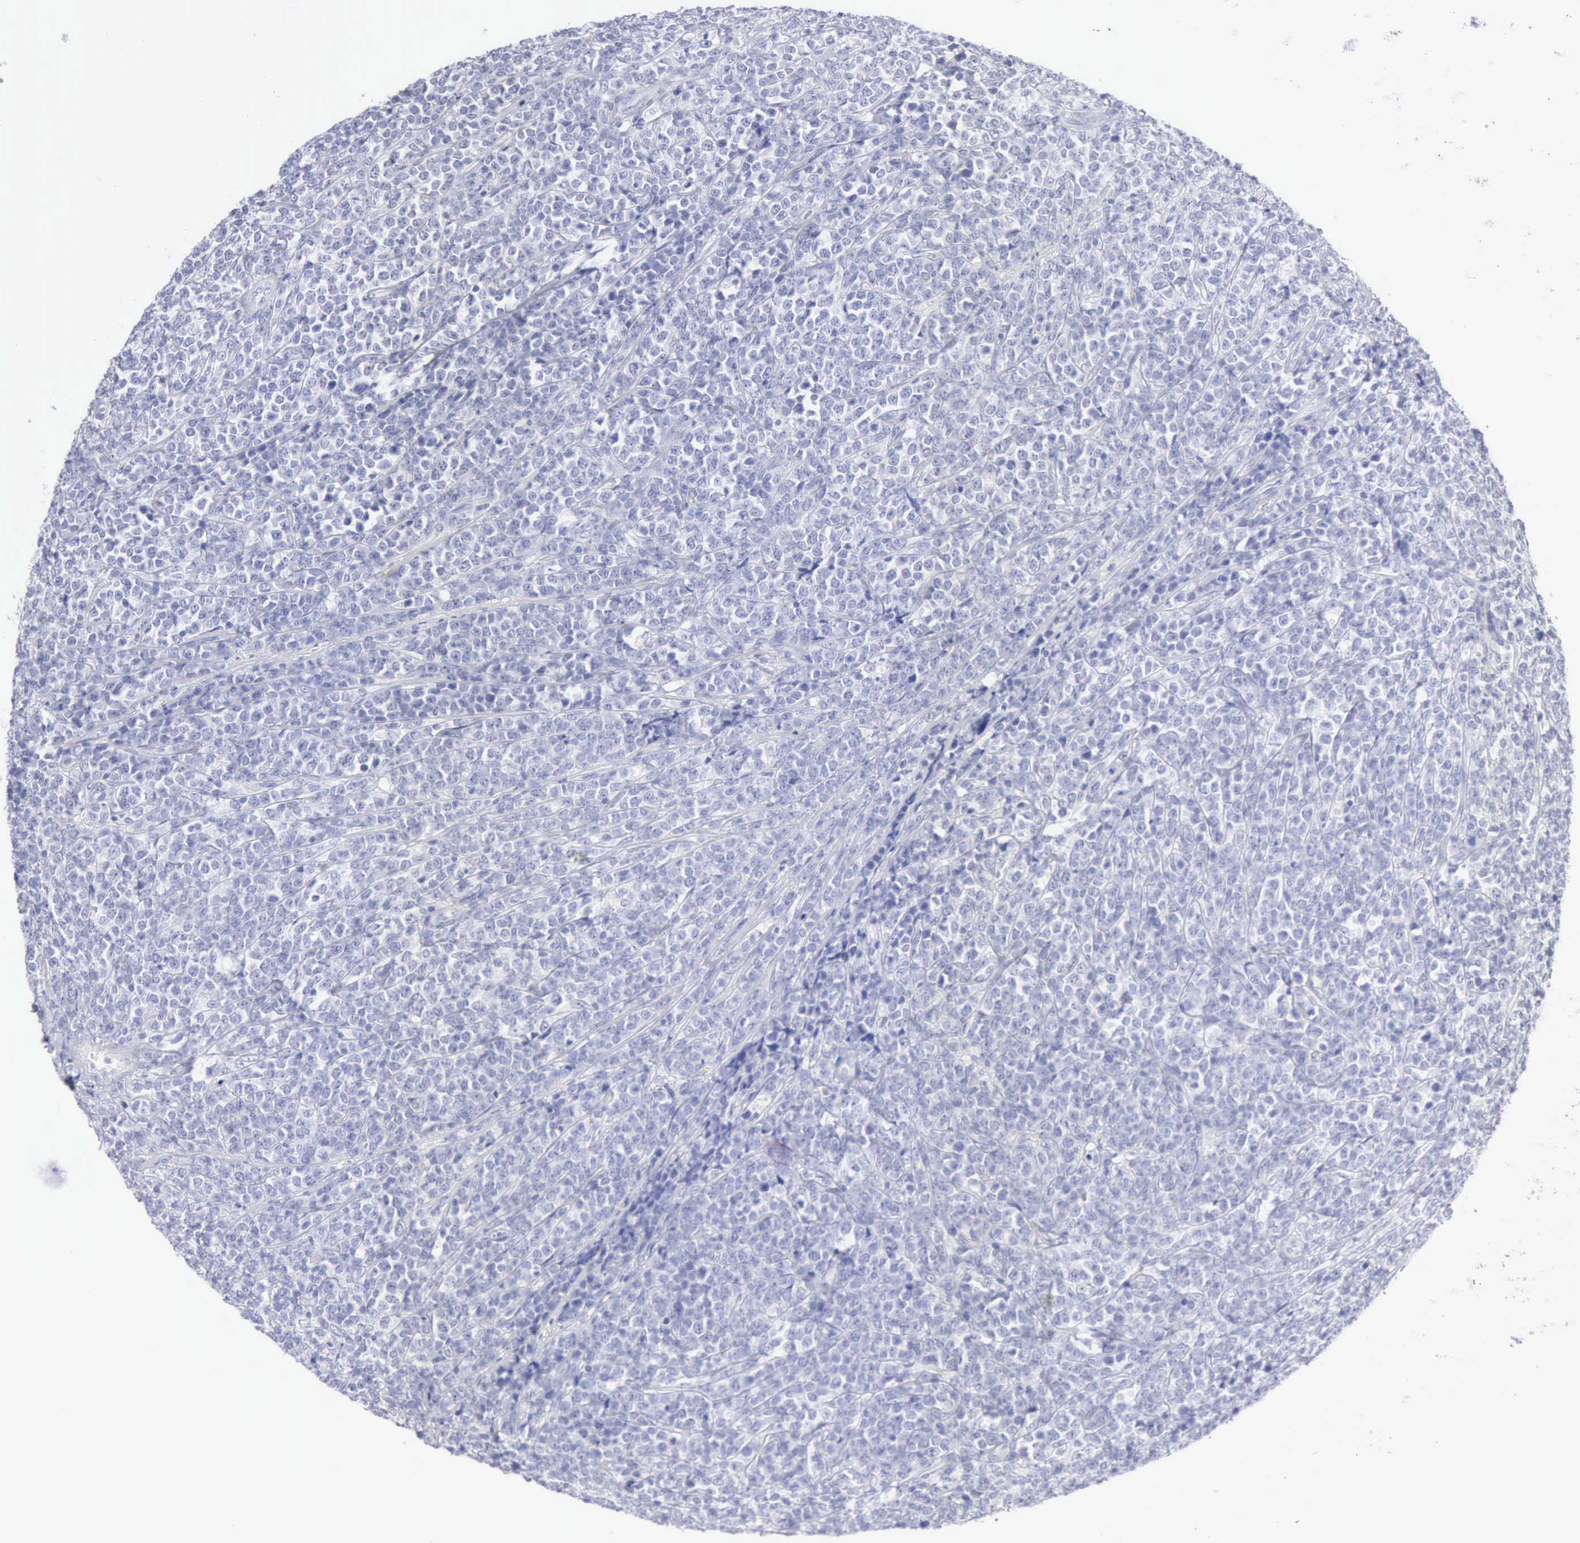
{"staining": {"intensity": "negative", "quantity": "none", "location": "none"}, "tissue": "lymphoma", "cell_type": "Tumor cells", "image_type": "cancer", "snomed": [{"axis": "morphology", "description": "Malignant lymphoma, non-Hodgkin's type, High grade"}, {"axis": "topography", "description": "Small intestine"}, {"axis": "topography", "description": "Colon"}], "caption": "An IHC image of lymphoma is shown. There is no staining in tumor cells of lymphoma. (DAB (3,3'-diaminobenzidine) immunohistochemistry, high magnification).", "gene": "KRT5", "patient": {"sex": "male", "age": 8}}